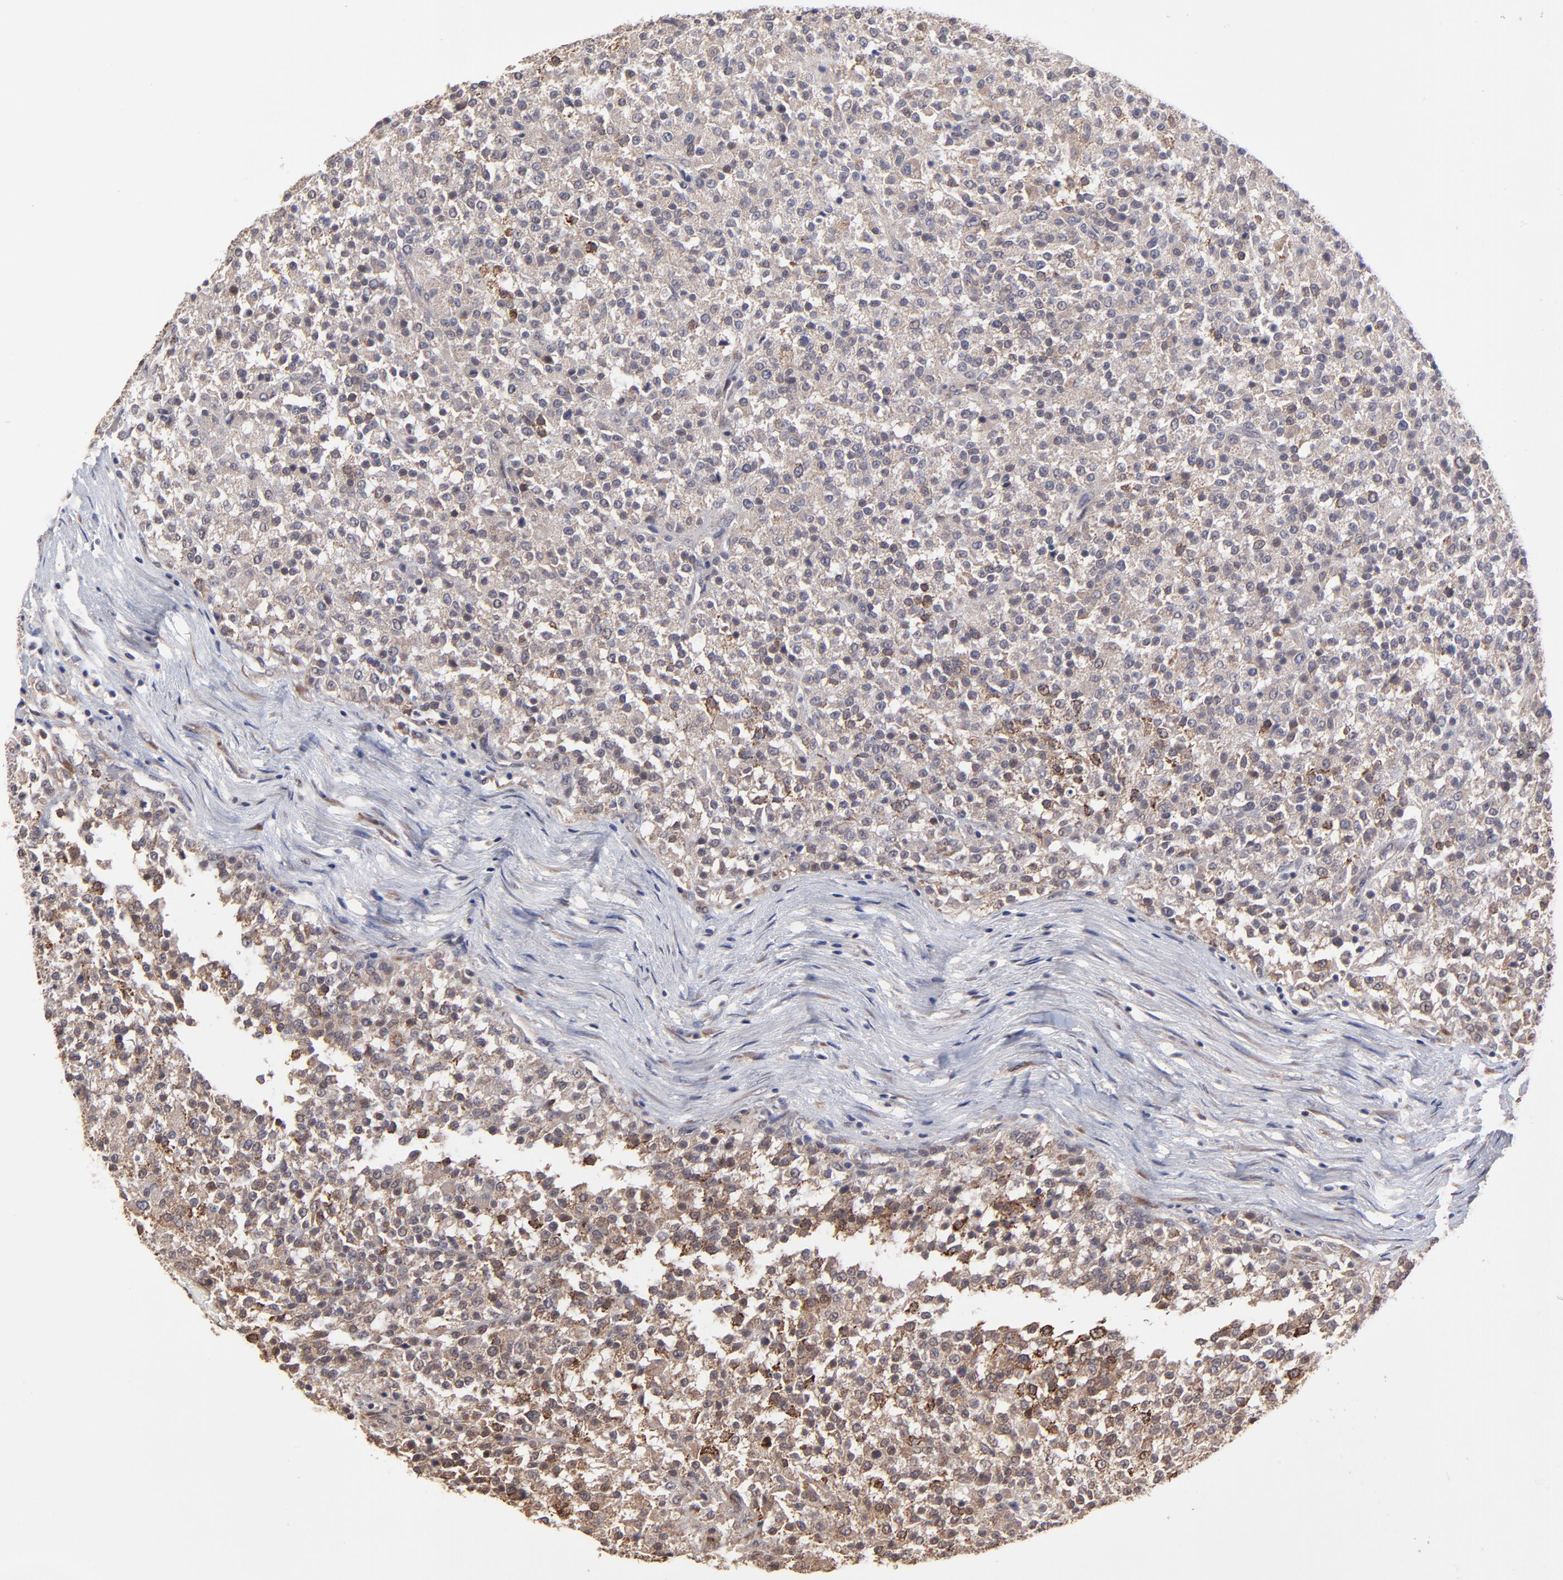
{"staining": {"intensity": "weak", "quantity": ">75%", "location": "cytoplasmic/membranous"}, "tissue": "testis cancer", "cell_type": "Tumor cells", "image_type": "cancer", "snomed": [{"axis": "morphology", "description": "Seminoma, NOS"}, {"axis": "topography", "description": "Testis"}], "caption": "Protein analysis of testis seminoma tissue exhibits weak cytoplasmic/membranous expression in approximately >75% of tumor cells.", "gene": "CHL1", "patient": {"sex": "male", "age": 59}}